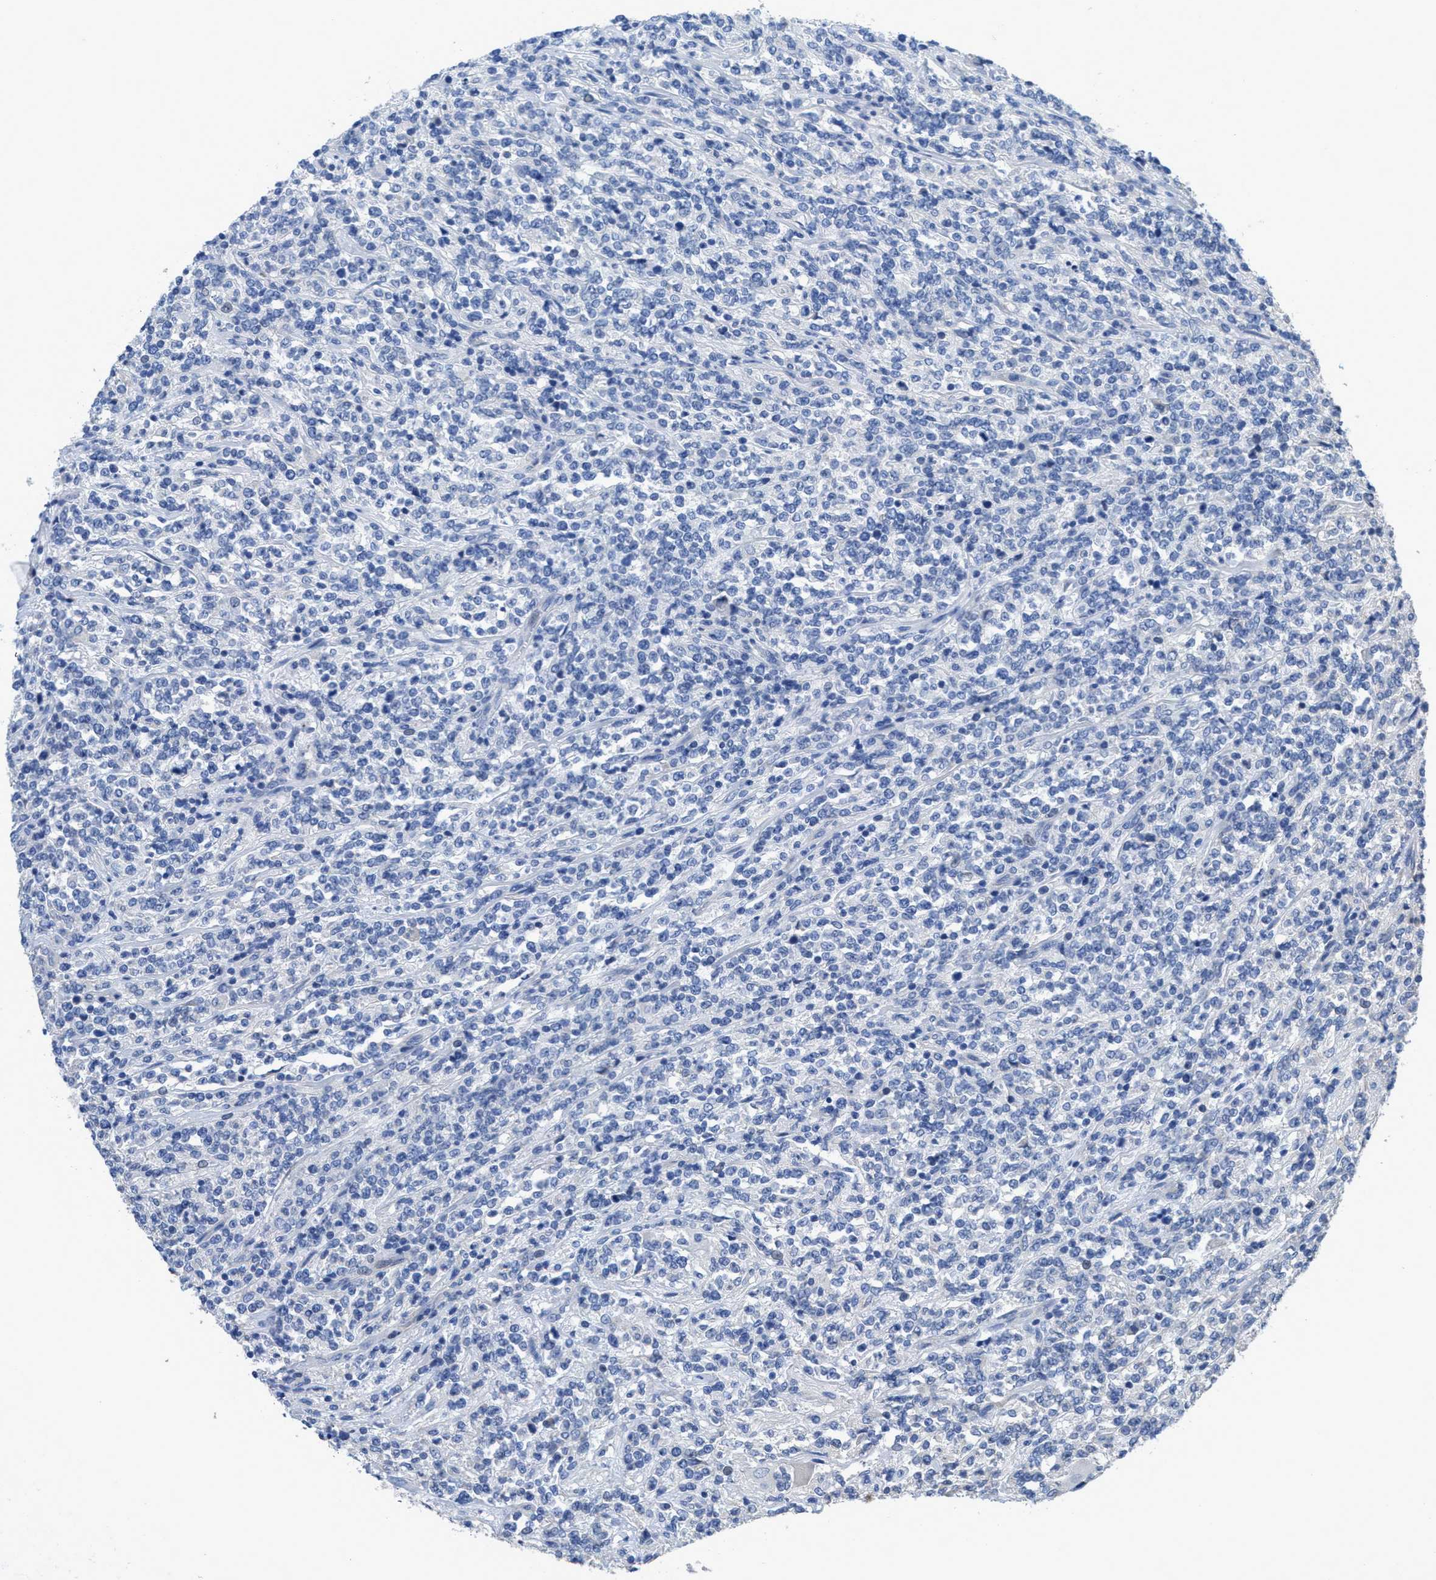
{"staining": {"intensity": "negative", "quantity": "none", "location": "none"}, "tissue": "lymphoma", "cell_type": "Tumor cells", "image_type": "cancer", "snomed": [{"axis": "morphology", "description": "Malignant lymphoma, non-Hodgkin's type, High grade"}, {"axis": "topography", "description": "Soft tissue"}], "caption": "The immunohistochemistry (IHC) photomicrograph has no significant expression in tumor cells of lymphoma tissue. The staining is performed using DAB brown chromogen with nuclei counter-stained in using hematoxylin.", "gene": "CA9", "patient": {"sex": "male", "age": 18}}